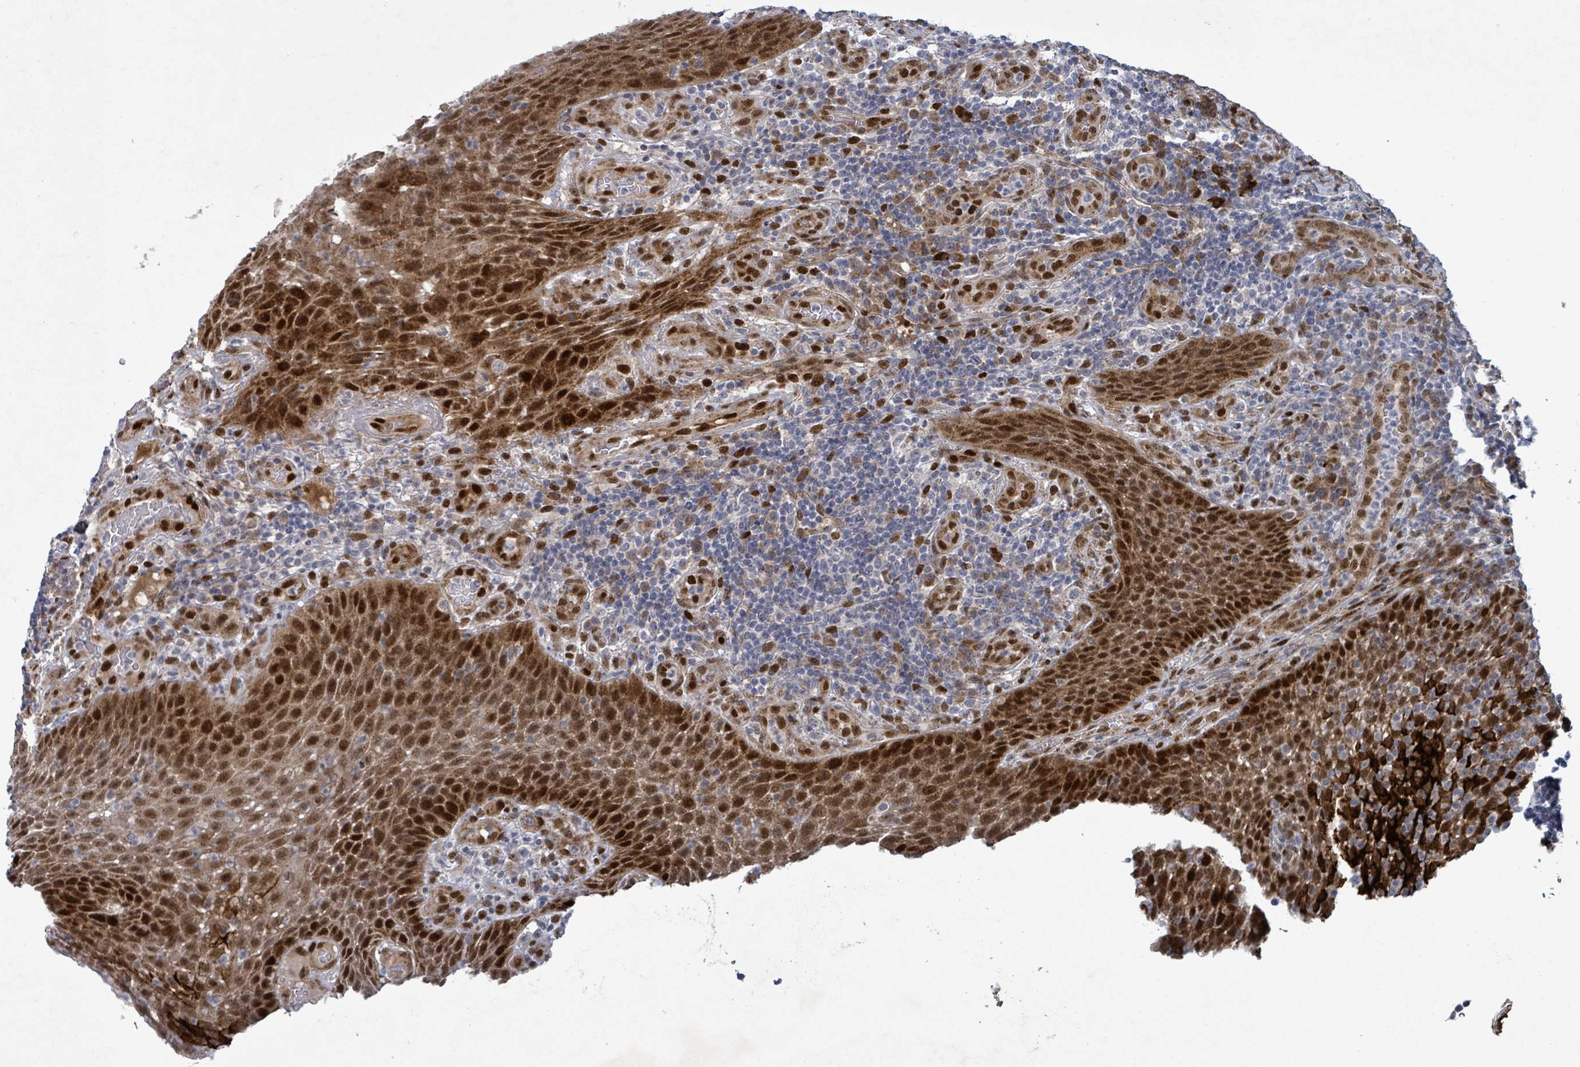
{"staining": {"intensity": "moderate", "quantity": "<25%", "location": "nuclear"}, "tissue": "tonsil", "cell_type": "Germinal center cells", "image_type": "normal", "snomed": [{"axis": "morphology", "description": "Normal tissue, NOS"}, {"axis": "topography", "description": "Tonsil"}], "caption": "This photomicrograph reveals unremarkable tonsil stained with immunohistochemistry to label a protein in brown. The nuclear of germinal center cells show moderate positivity for the protein. Nuclei are counter-stained blue.", "gene": "TUSC1", "patient": {"sex": "male", "age": 17}}